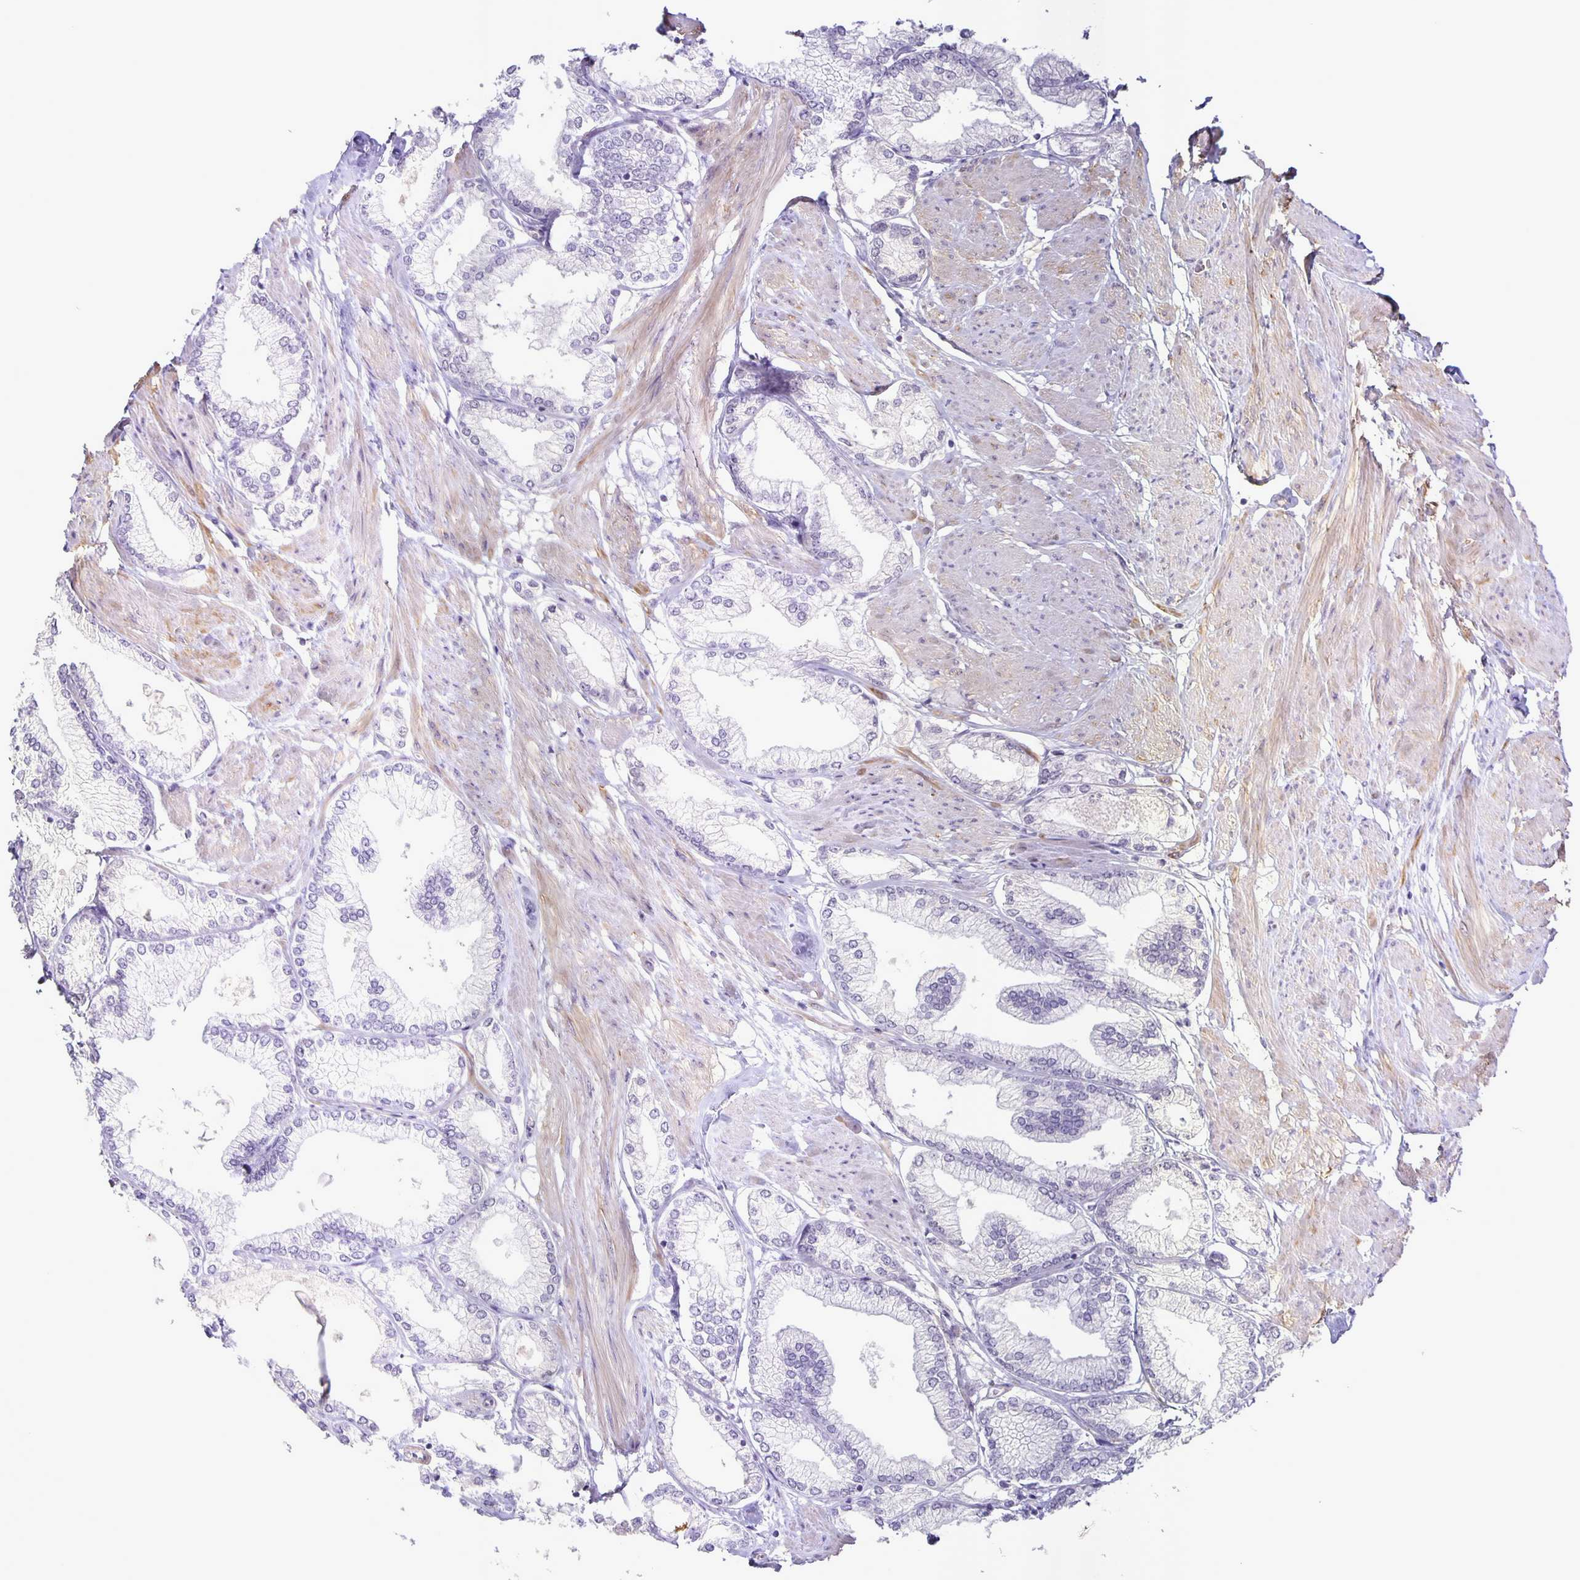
{"staining": {"intensity": "negative", "quantity": "none", "location": "none"}, "tissue": "prostate cancer", "cell_type": "Tumor cells", "image_type": "cancer", "snomed": [{"axis": "morphology", "description": "Adenocarcinoma, High grade"}, {"axis": "topography", "description": "Prostate"}], "caption": "This is an immunohistochemistry (IHC) photomicrograph of human prostate high-grade adenocarcinoma. There is no positivity in tumor cells.", "gene": "SRCIN1", "patient": {"sex": "male", "age": 68}}